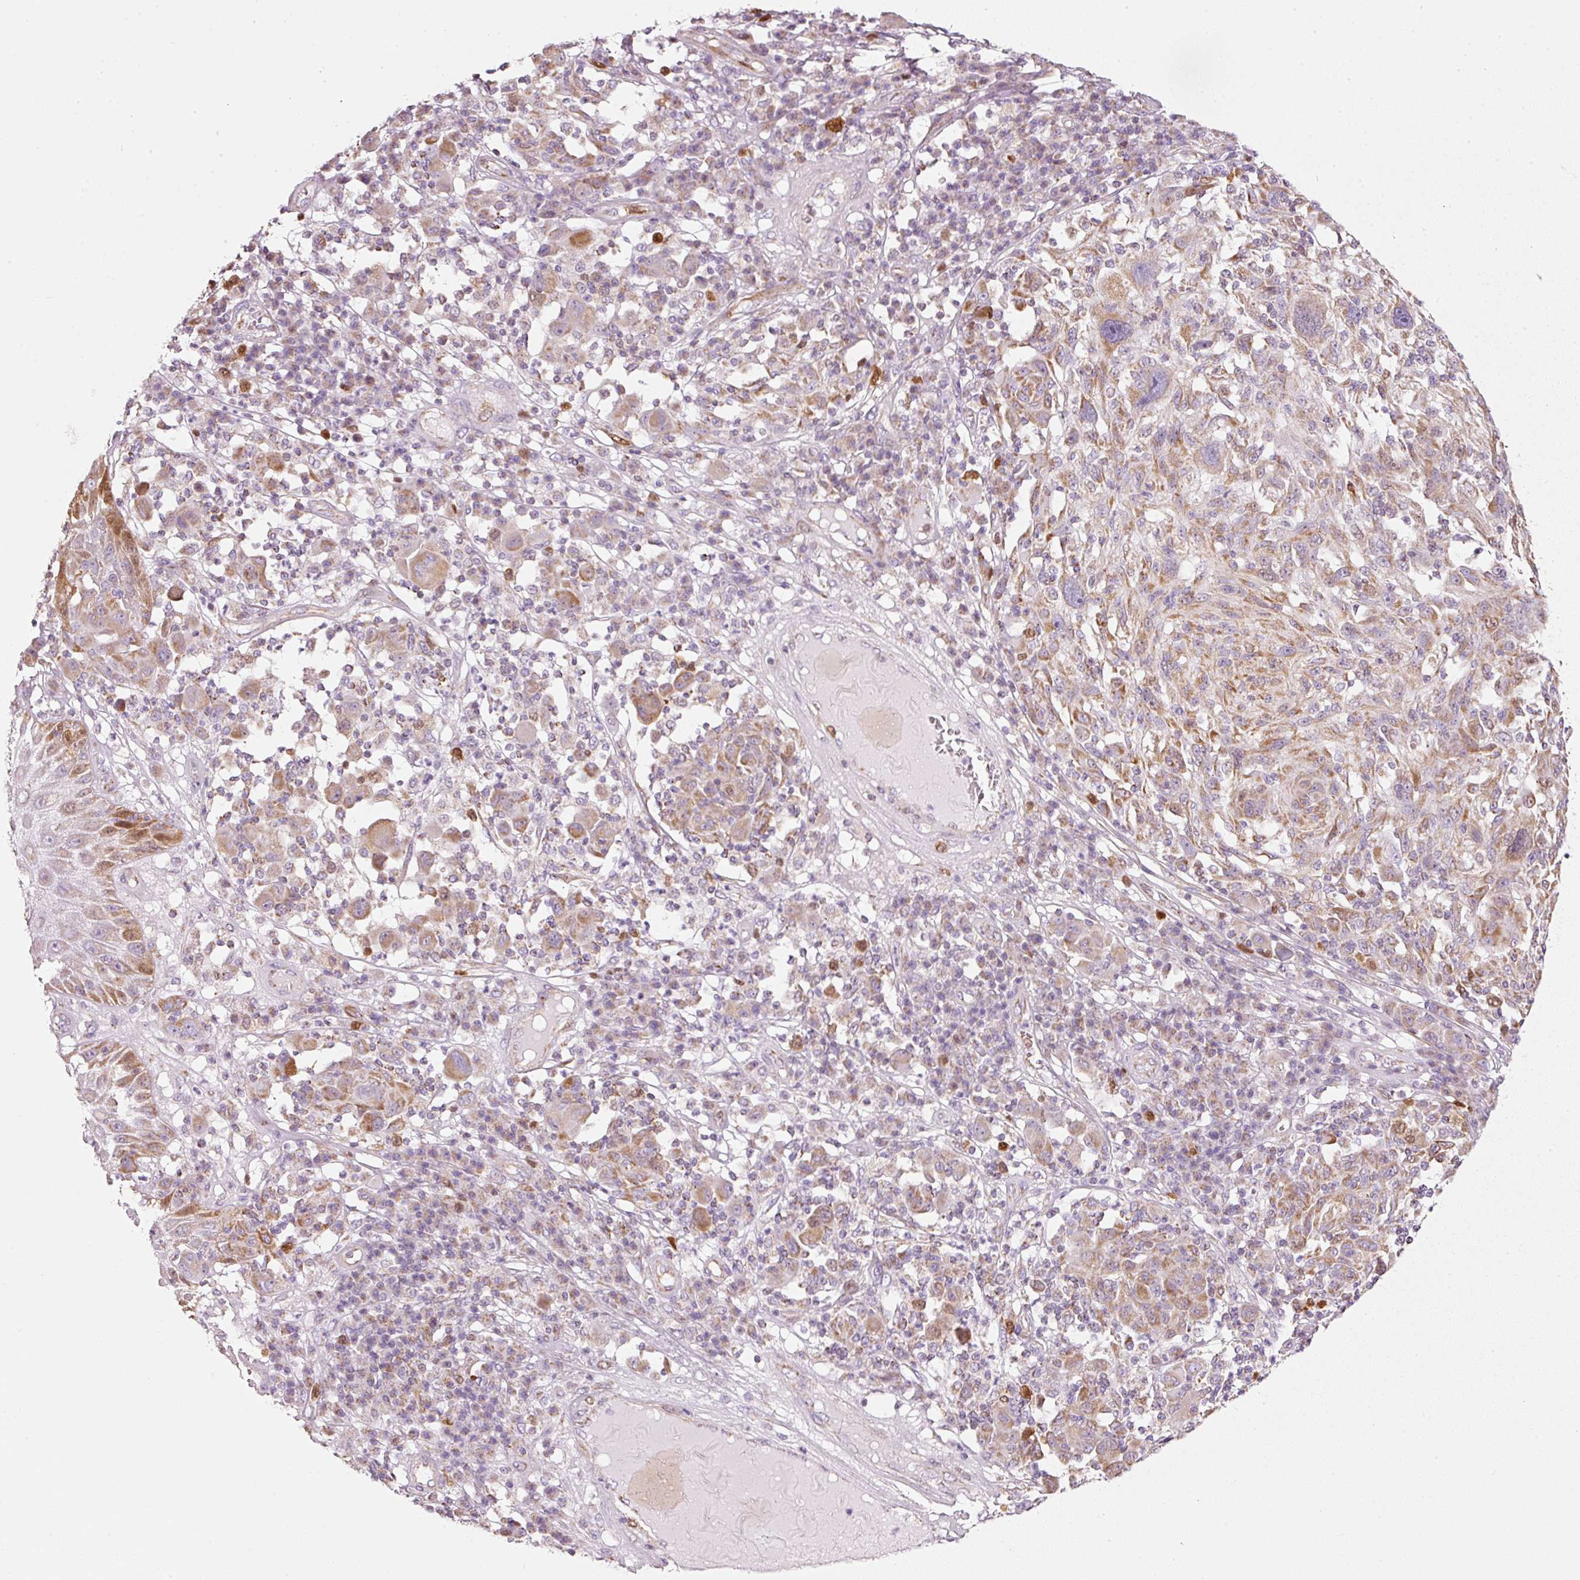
{"staining": {"intensity": "moderate", "quantity": "25%-75%", "location": "cytoplasmic/membranous,nuclear"}, "tissue": "melanoma", "cell_type": "Tumor cells", "image_type": "cancer", "snomed": [{"axis": "morphology", "description": "Malignant melanoma, NOS"}, {"axis": "topography", "description": "Skin"}], "caption": "IHC photomicrograph of malignant melanoma stained for a protein (brown), which reveals medium levels of moderate cytoplasmic/membranous and nuclear staining in approximately 25%-75% of tumor cells.", "gene": "DUT", "patient": {"sex": "male", "age": 53}}